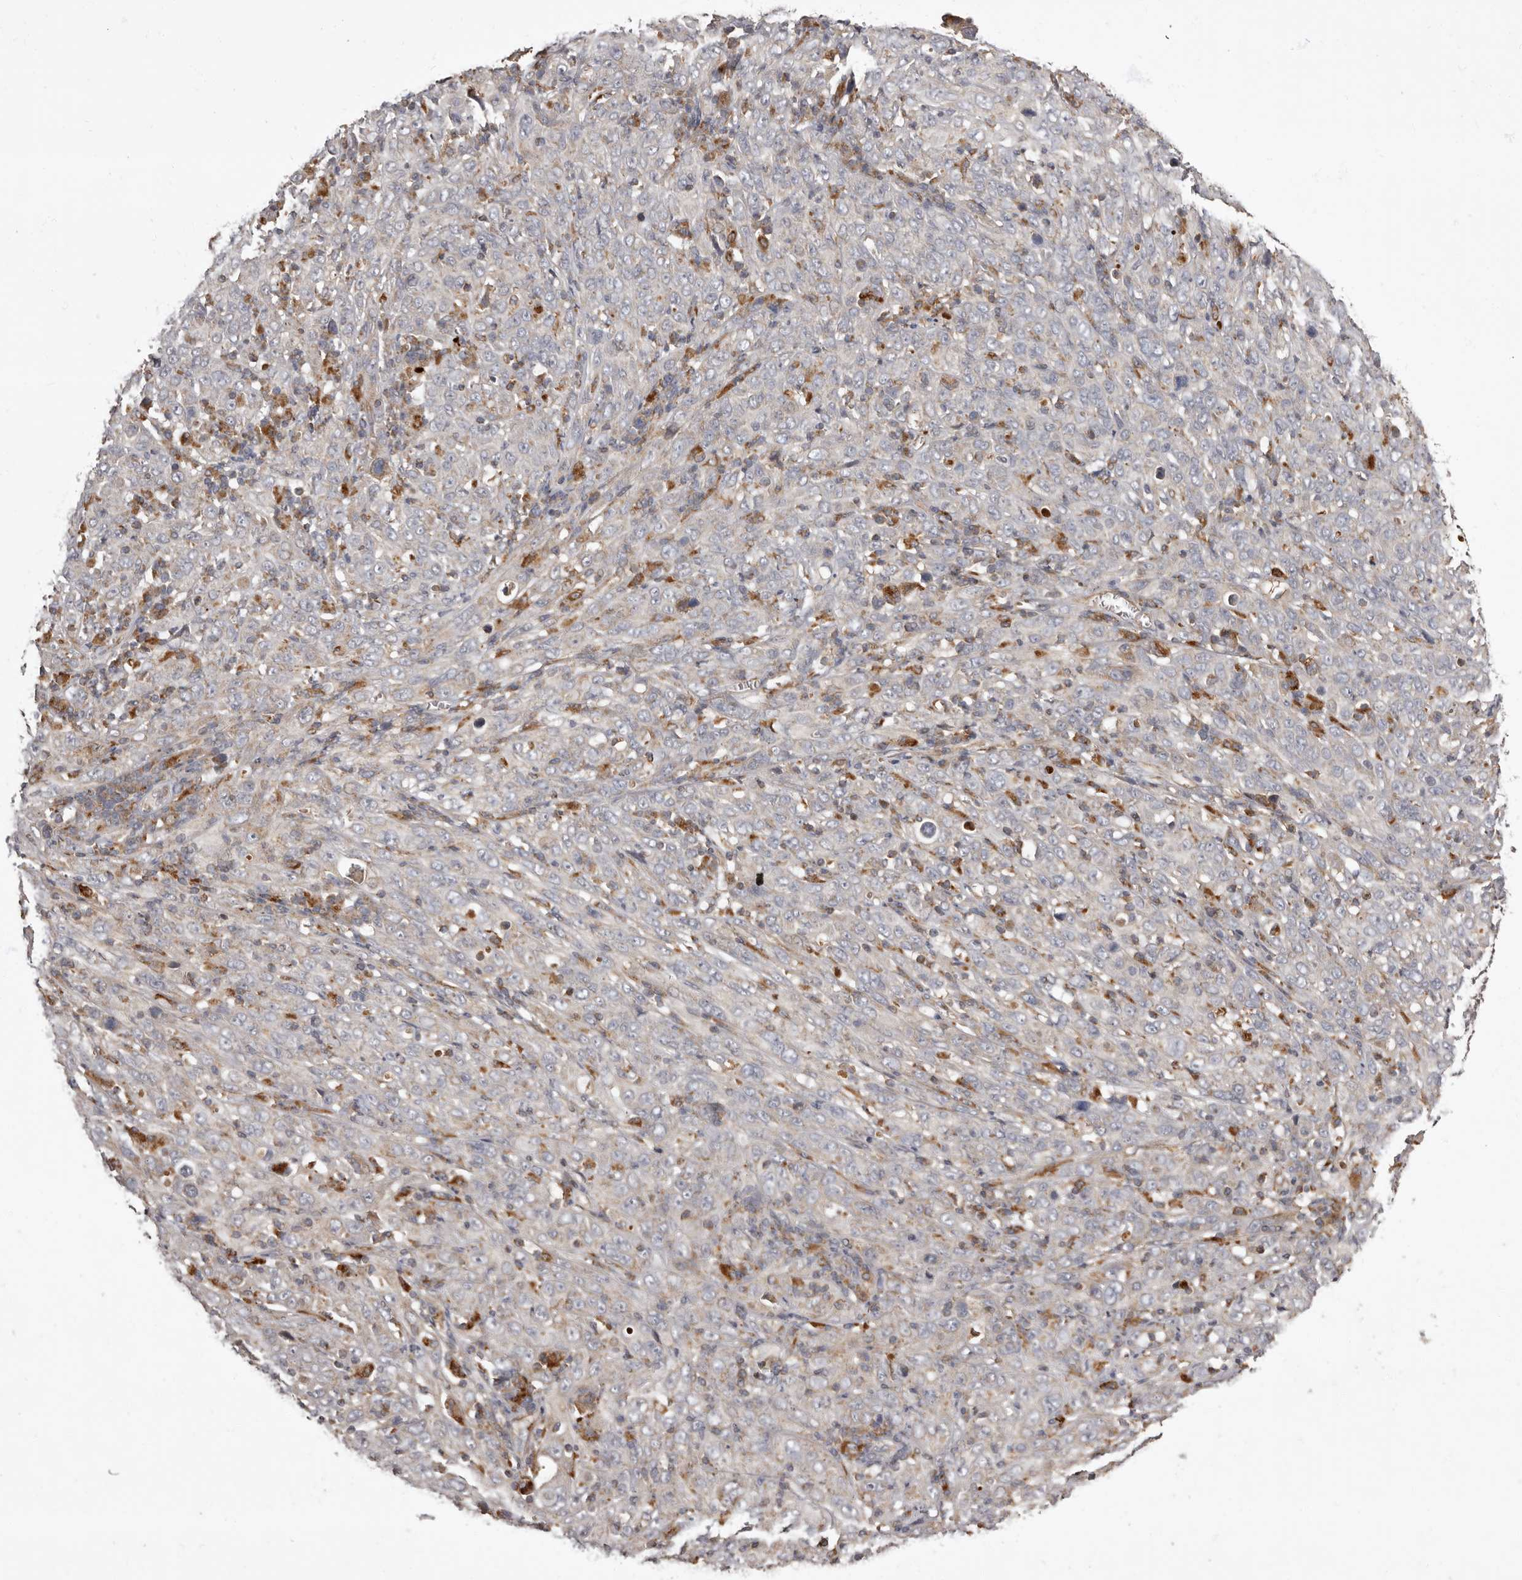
{"staining": {"intensity": "negative", "quantity": "none", "location": "none"}, "tissue": "cervical cancer", "cell_type": "Tumor cells", "image_type": "cancer", "snomed": [{"axis": "morphology", "description": "Squamous cell carcinoma, NOS"}, {"axis": "topography", "description": "Cervix"}], "caption": "DAB (3,3'-diaminobenzidine) immunohistochemical staining of cervical cancer (squamous cell carcinoma) demonstrates no significant staining in tumor cells.", "gene": "ADCY2", "patient": {"sex": "female", "age": 46}}